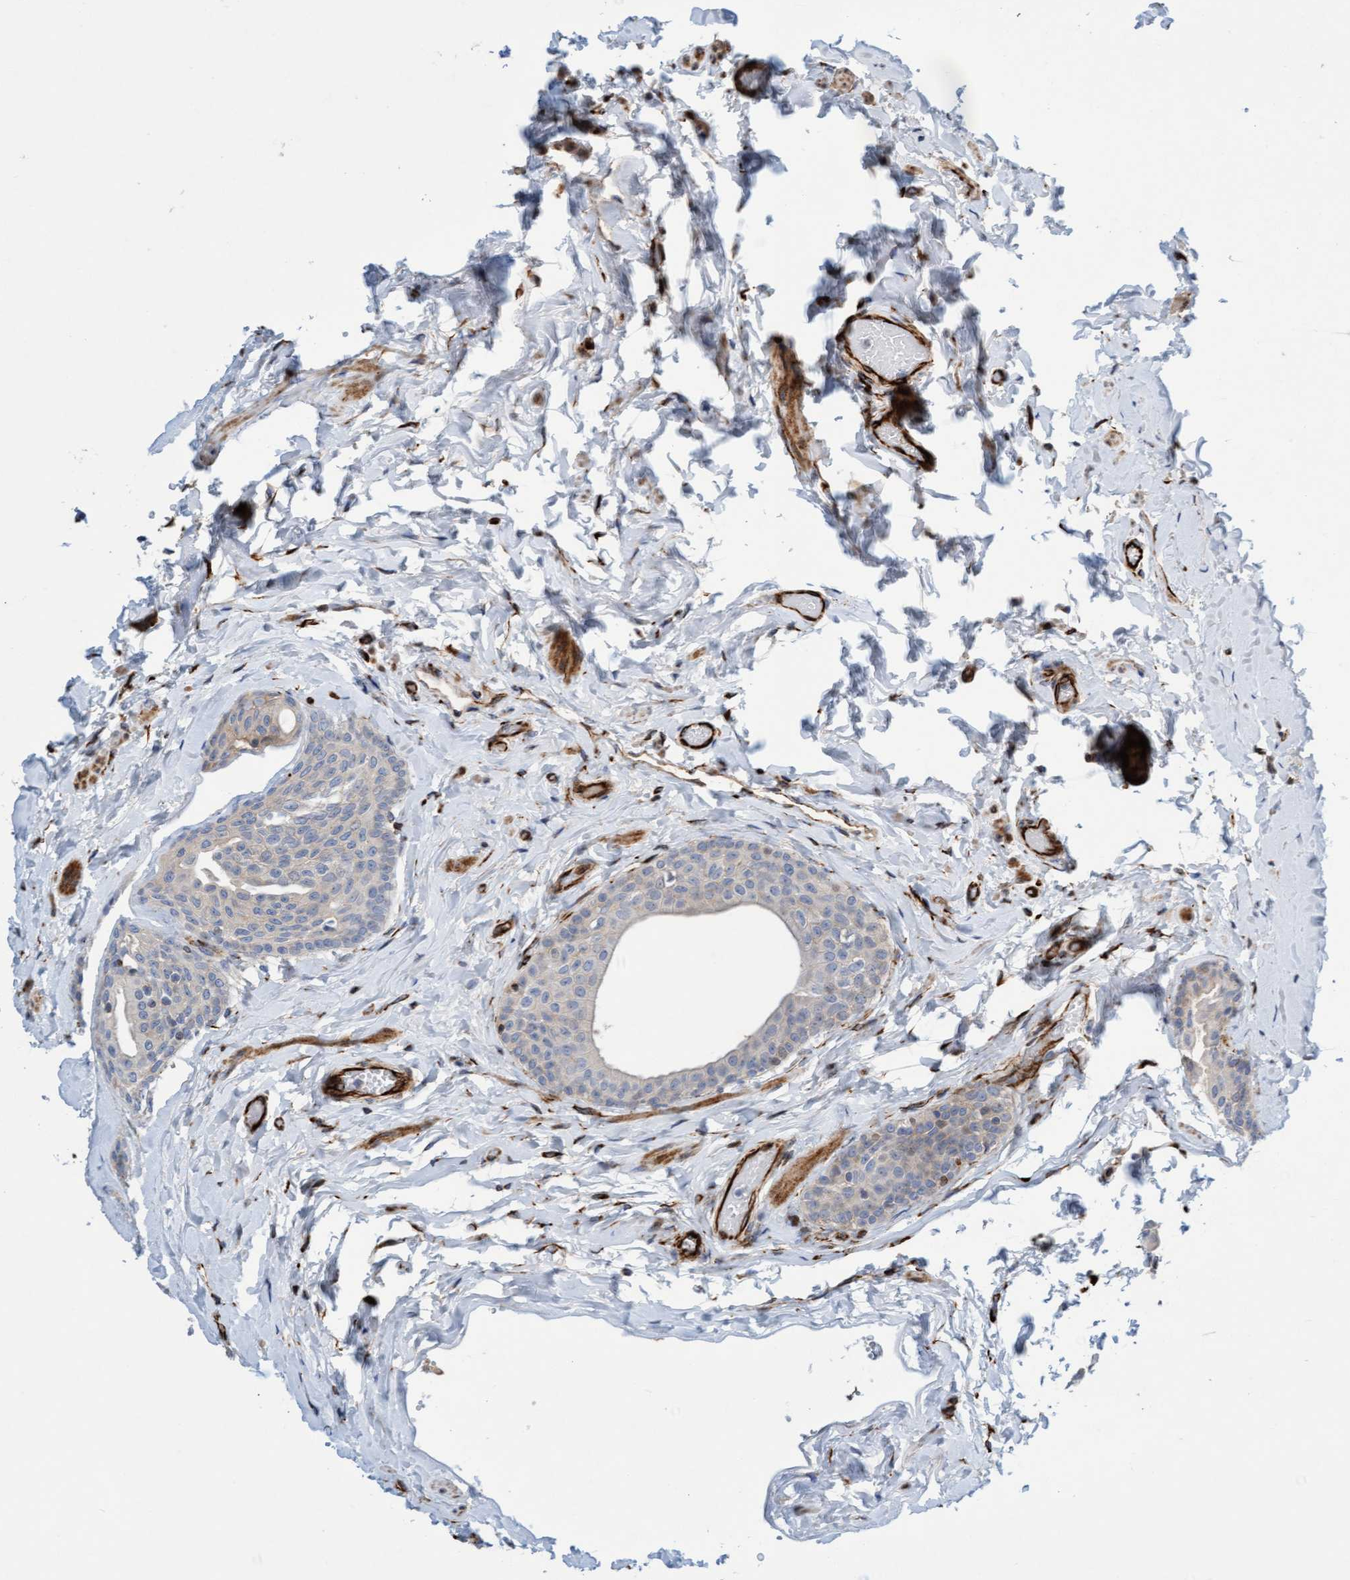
{"staining": {"intensity": "negative", "quantity": "none", "location": "none"}, "tissue": "epididymis", "cell_type": "Glandular cells", "image_type": "normal", "snomed": [{"axis": "morphology", "description": "Normal tissue, NOS"}, {"axis": "topography", "description": "Testis"}, {"axis": "topography", "description": "Epididymis"}], "caption": "High power microscopy micrograph of an IHC micrograph of benign epididymis, revealing no significant expression in glandular cells.", "gene": "POLG2", "patient": {"sex": "male", "age": 36}}